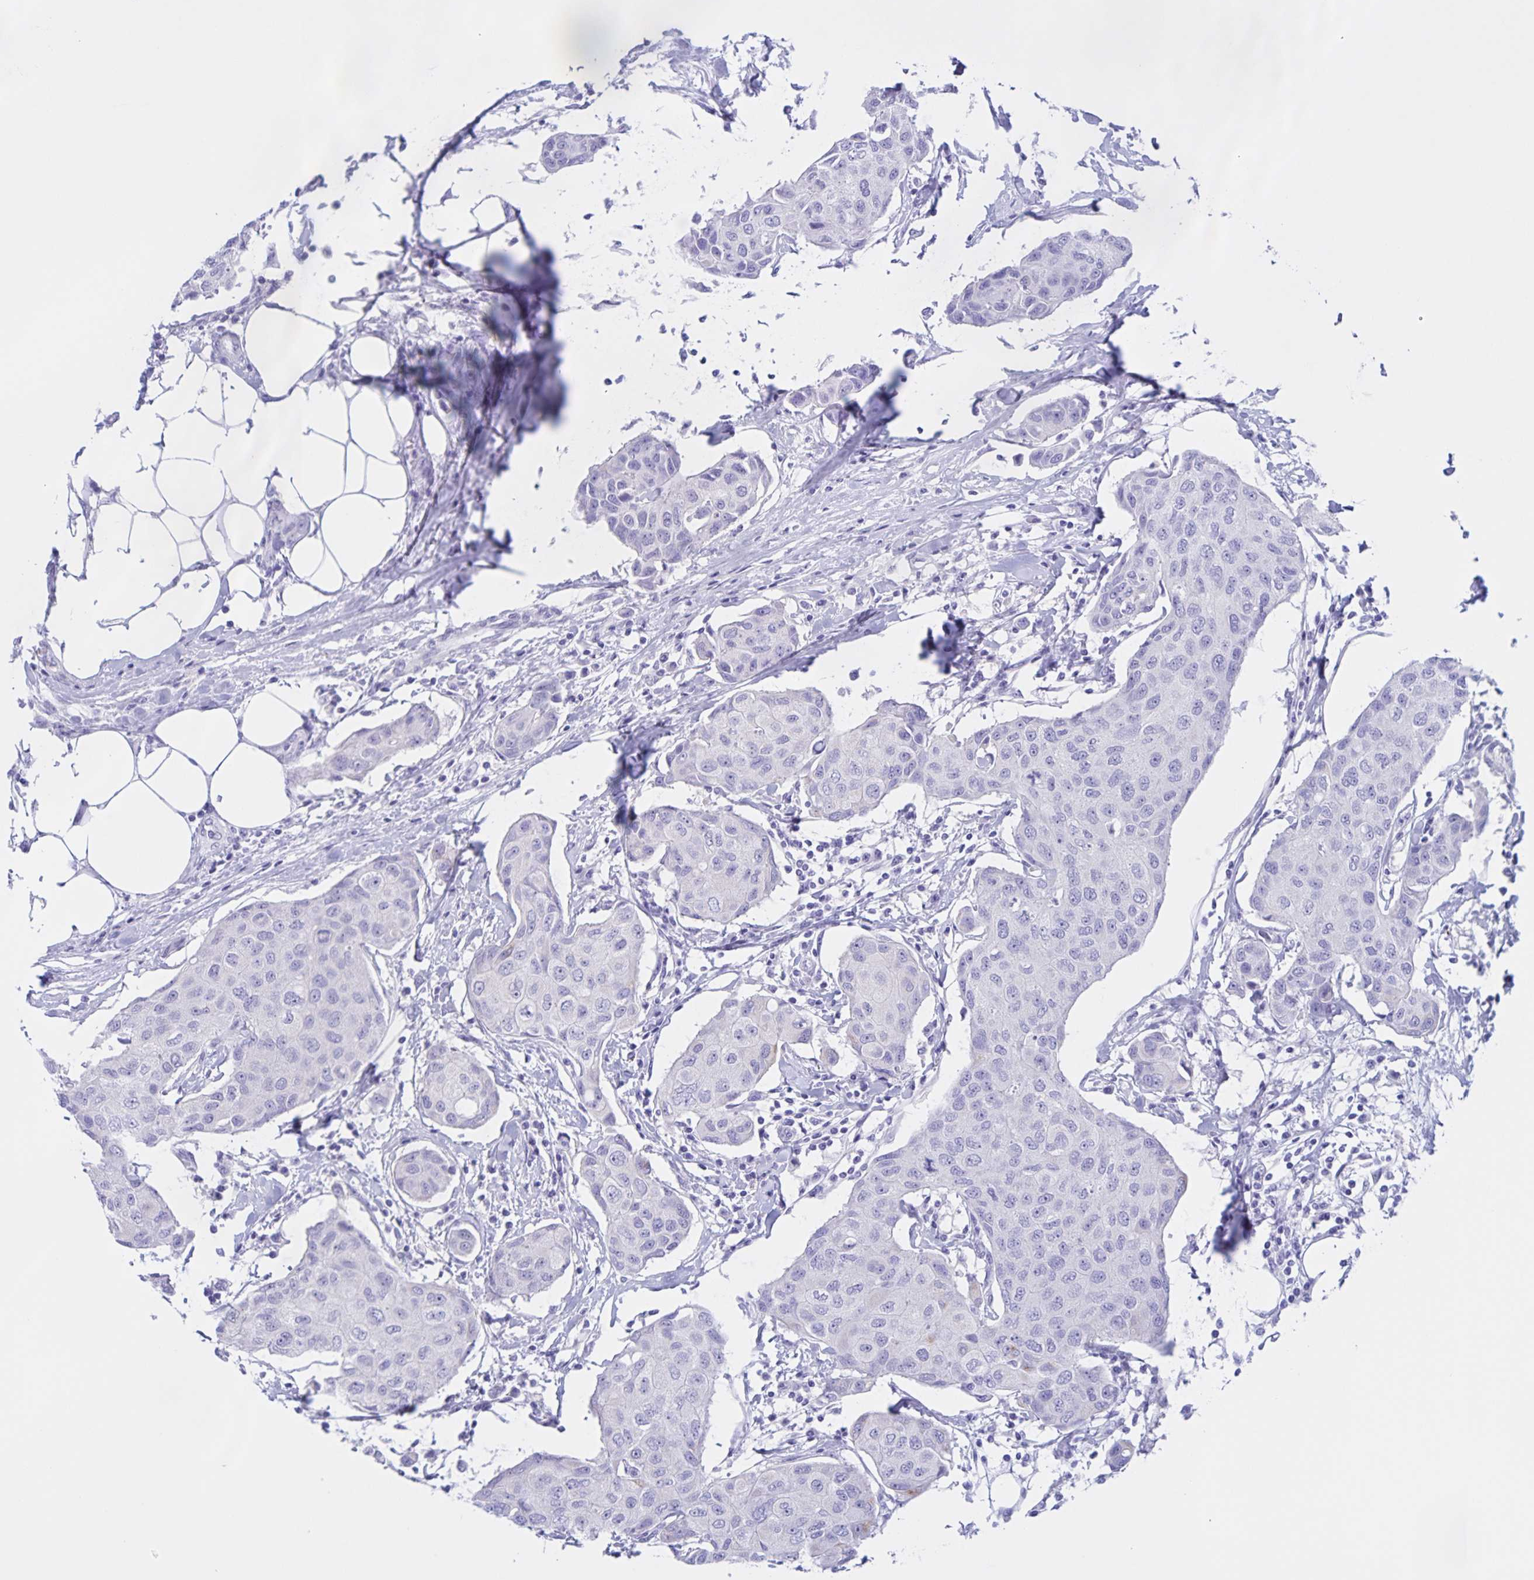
{"staining": {"intensity": "negative", "quantity": "none", "location": "none"}, "tissue": "breast cancer", "cell_type": "Tumor cells", "image_type": "cancer", "snomed": [{"axis": "morphology", "description": "Duct carcinoma"}, {"axis": "topography", "description": "Breast"}, {"axis": "topography", "description": "Lymph node"}], "caption": "Immunohistochemical staining of breast cancer (intraductal carcinoma) demonstrates no significant positivity in tumor cells.", "gene": "TGIF2LX", "patient": {"sex": "female", "age": 80}}